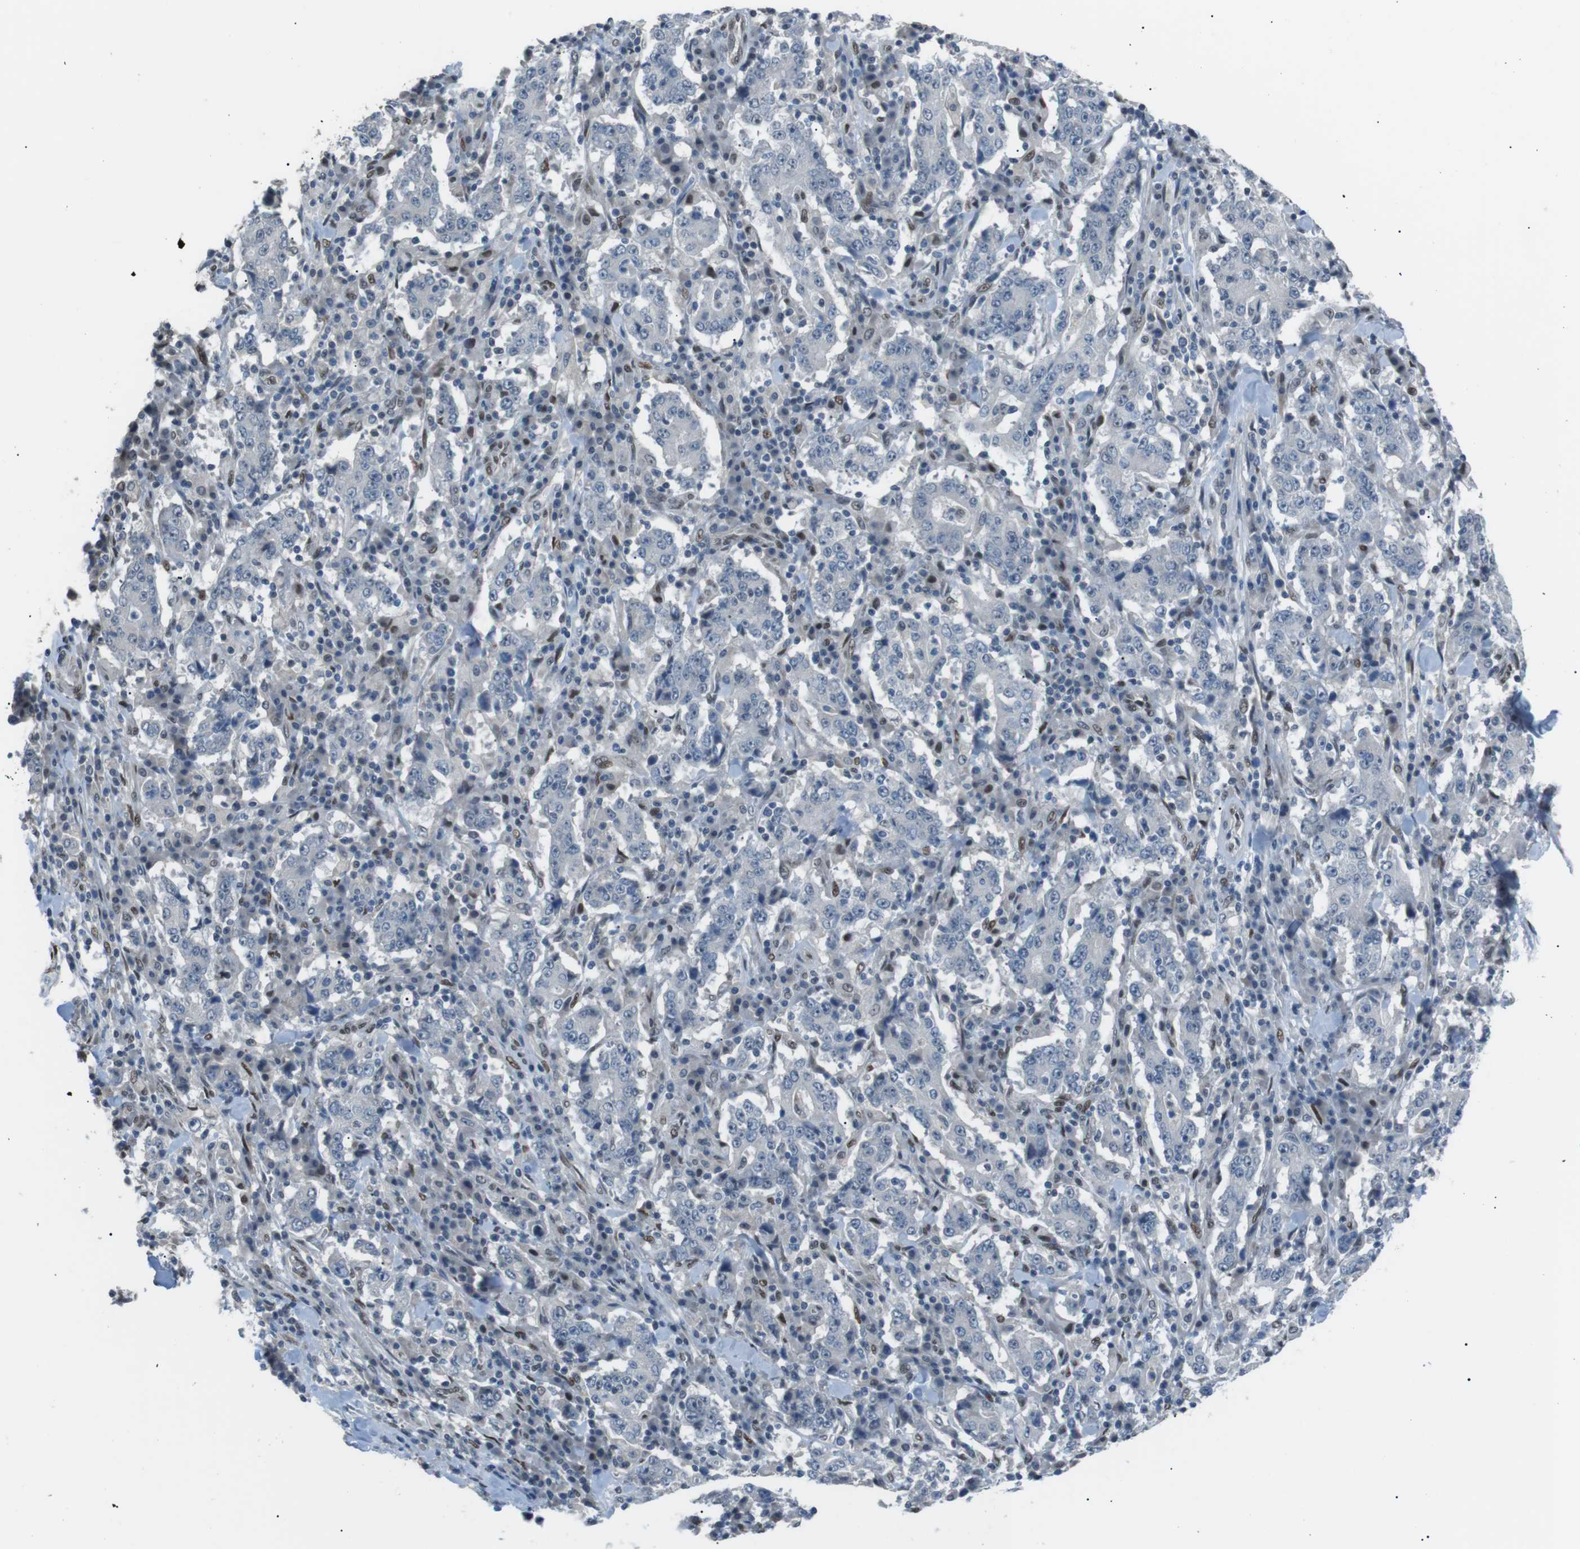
{"staining": {"intensity": "negative", "quantity": "none", "location": "none"}, "tissue": "stomach cancer", "cell_type": "Tumor cells", "image_type": "cancer", "snomed": [{"axis": "morphology", "description": "Normal tissue, NOS"}, {"axis": "morphology", "description": "Adenocarcinoma, NOS"}, {"axis": "topography", "description": "Stomach, upper"}, {"axis": "topography", "description": "Stomach"}], "caption": "Tumor cells show no significant protein staining in stomach cancer (adenocarcinoma). (DAB (3,3'-diaminobenzidine) immunohistochemistry (IHC) with hematoxylin counter stain).", "gene": "SRPK2", "patient": {"sex": "male", "age": 59}}